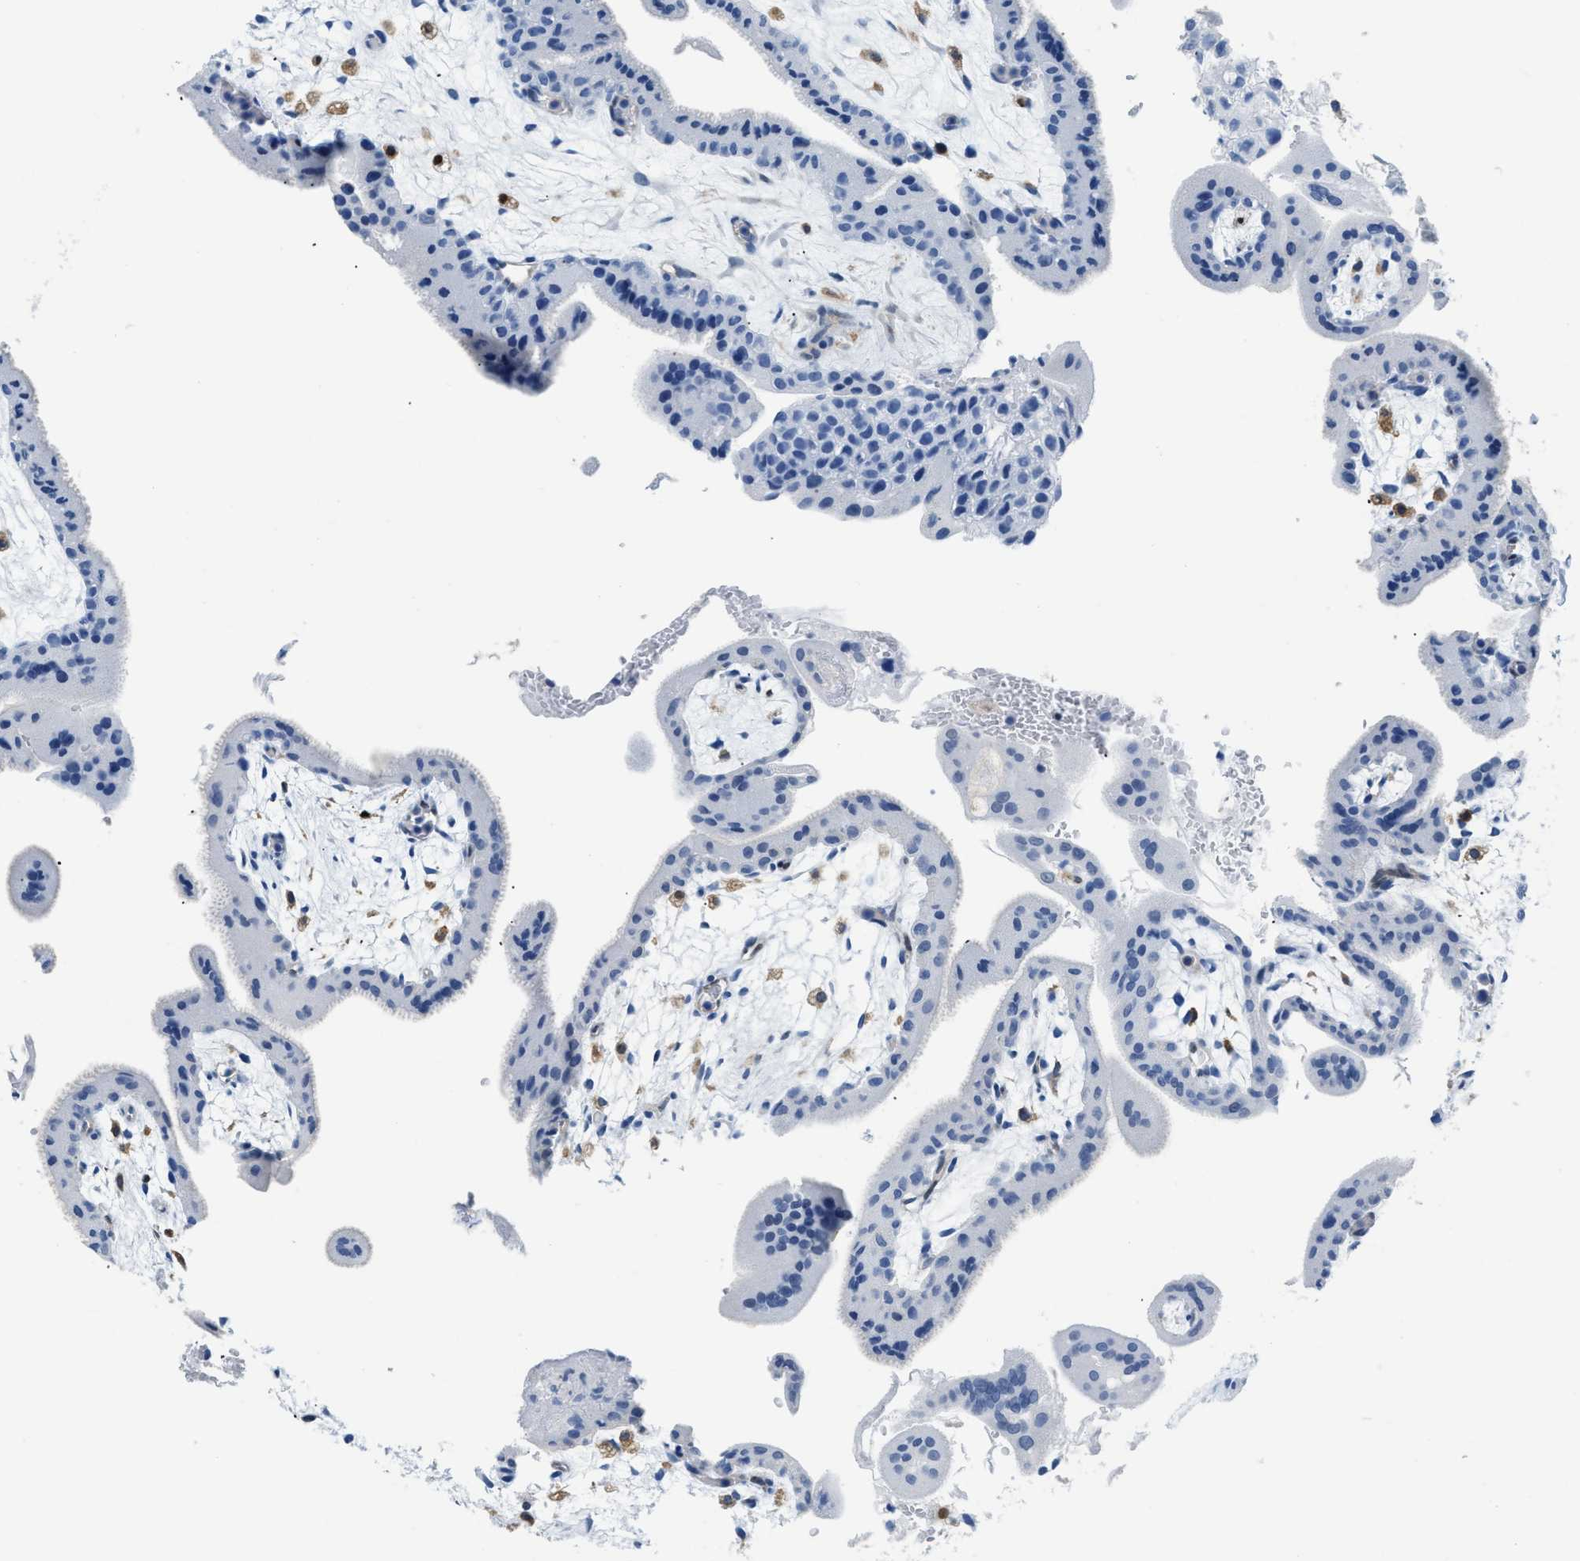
{"staining": {"intensity": "negative", "quantity": "none", "location": "none"}, "tissue": "placenta", "cell_type": "Decidual cells", "image_type": "normal", "snomed": [{"axis": "morphology", "description": "Normal tissue, NOS"}, {"axis": "topography", "description": "Placenta"}], "caption": "Immunohistochemistry histopathology image of unremarkable placenta: placenta stained with DAB (3,3'-diaminobenzidine) exhibits no significant protein staining in decidual cells. (IHC, brightfield microscopy, high magnification).", "gene": "NFATC2", "patient": {"sex": "female", "age": 35}}